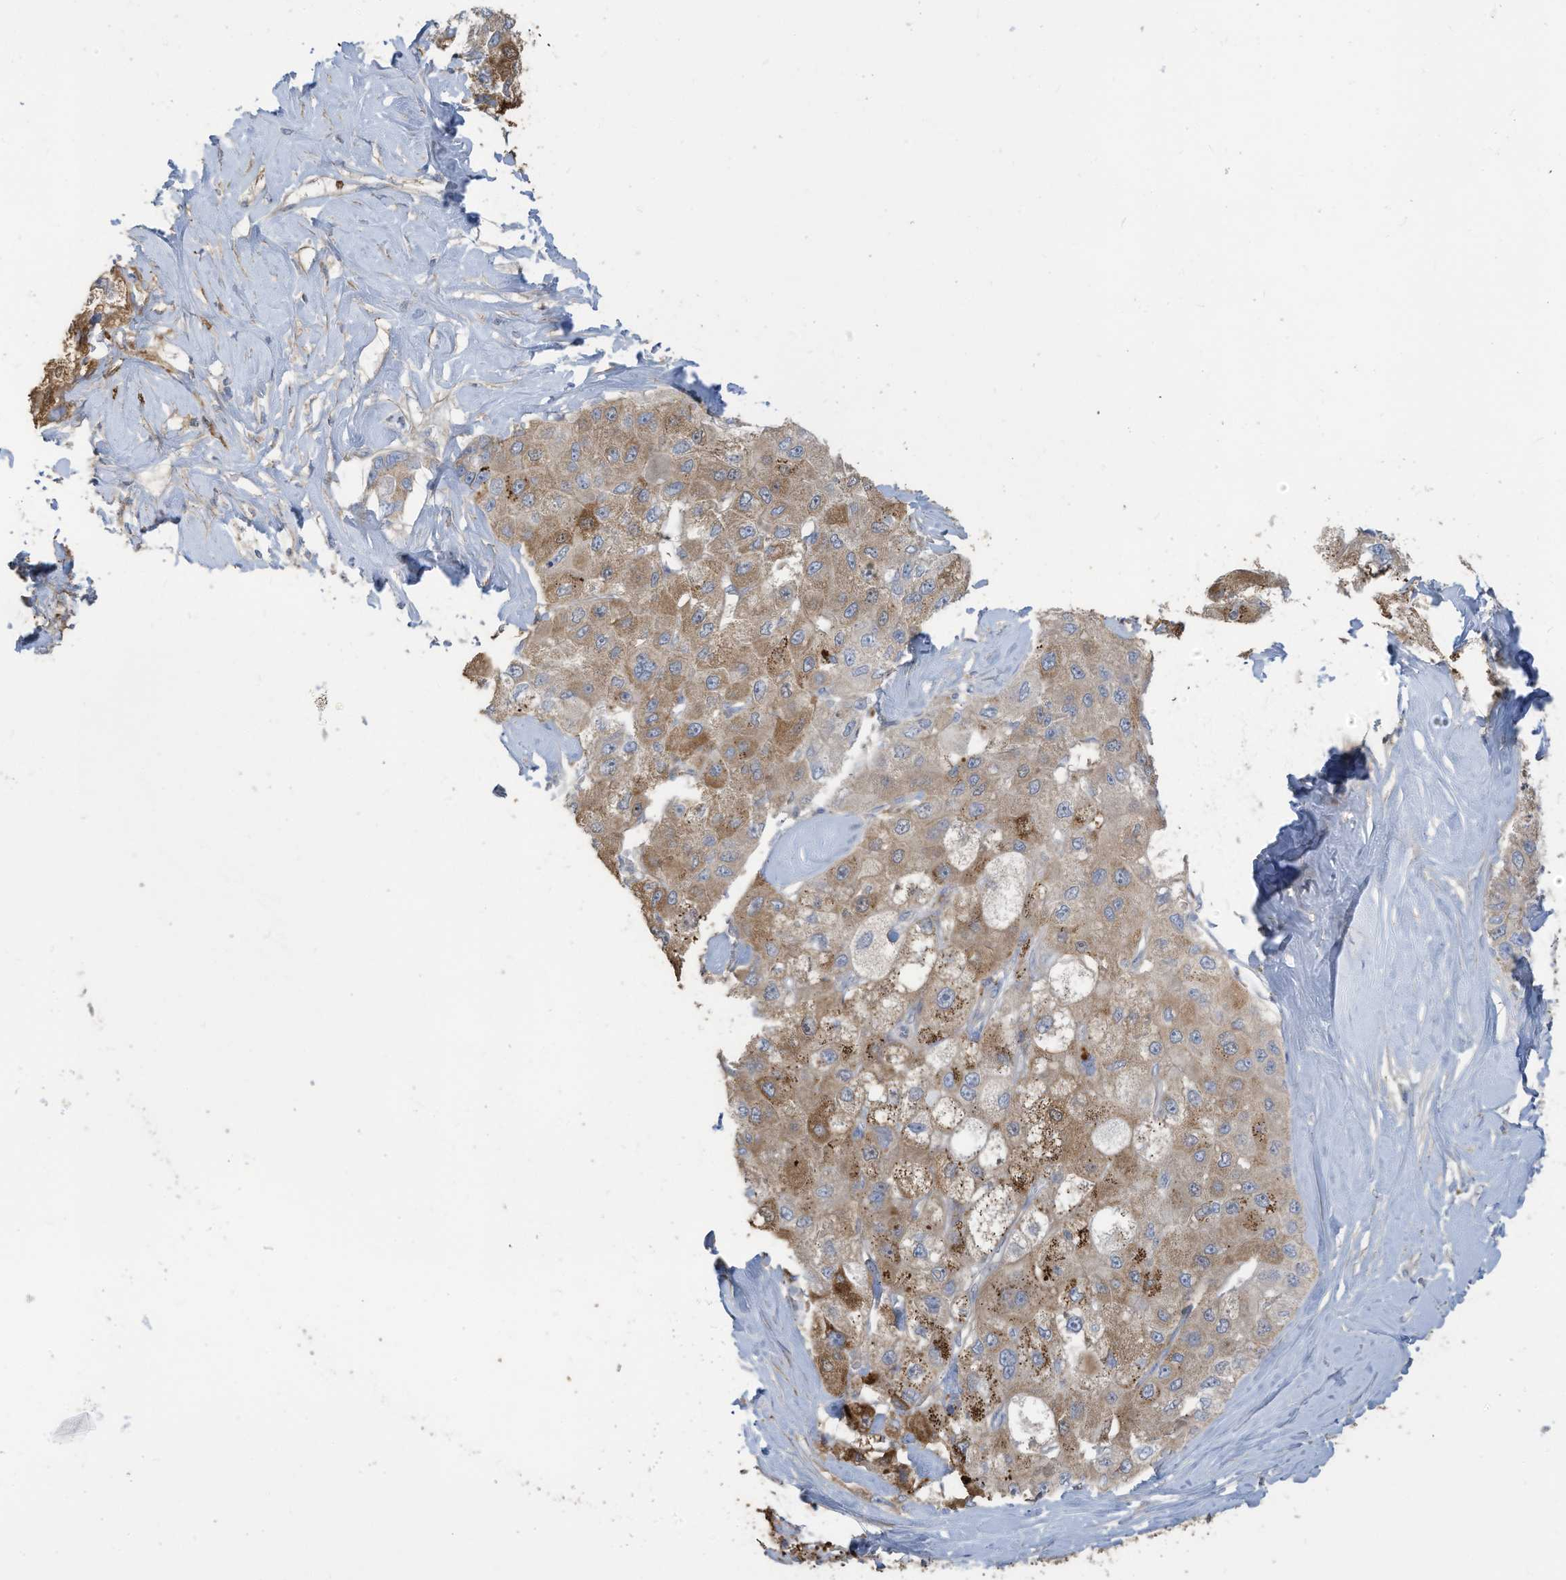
{"staining": {"intensity": "moderate", "quantity": ">75%", "location": "cytoplasmic/membranous"}, "tissue": "liver cancer", "cell_type": "Tumor cells", "image_type": "cancer", "snomed": [{"axis": "morphology", "description": "Carcinoma, Hepatocellular, NOS"}, {"axis": "topography", "description": "Liver"}], "caption": "High-magnification brightfield microscopy of liver hepatocellular carcinoma stained with DAB (3,3'-diaminobenzidine) (brown) and counterstained with hematoxylin (blue). tumor cells exhibit moderate cytoplasmic/membranous expression is present in about>75% of cells.", "gene": "GTPBP2", "patient": {"sex": "male", "age": 80}}